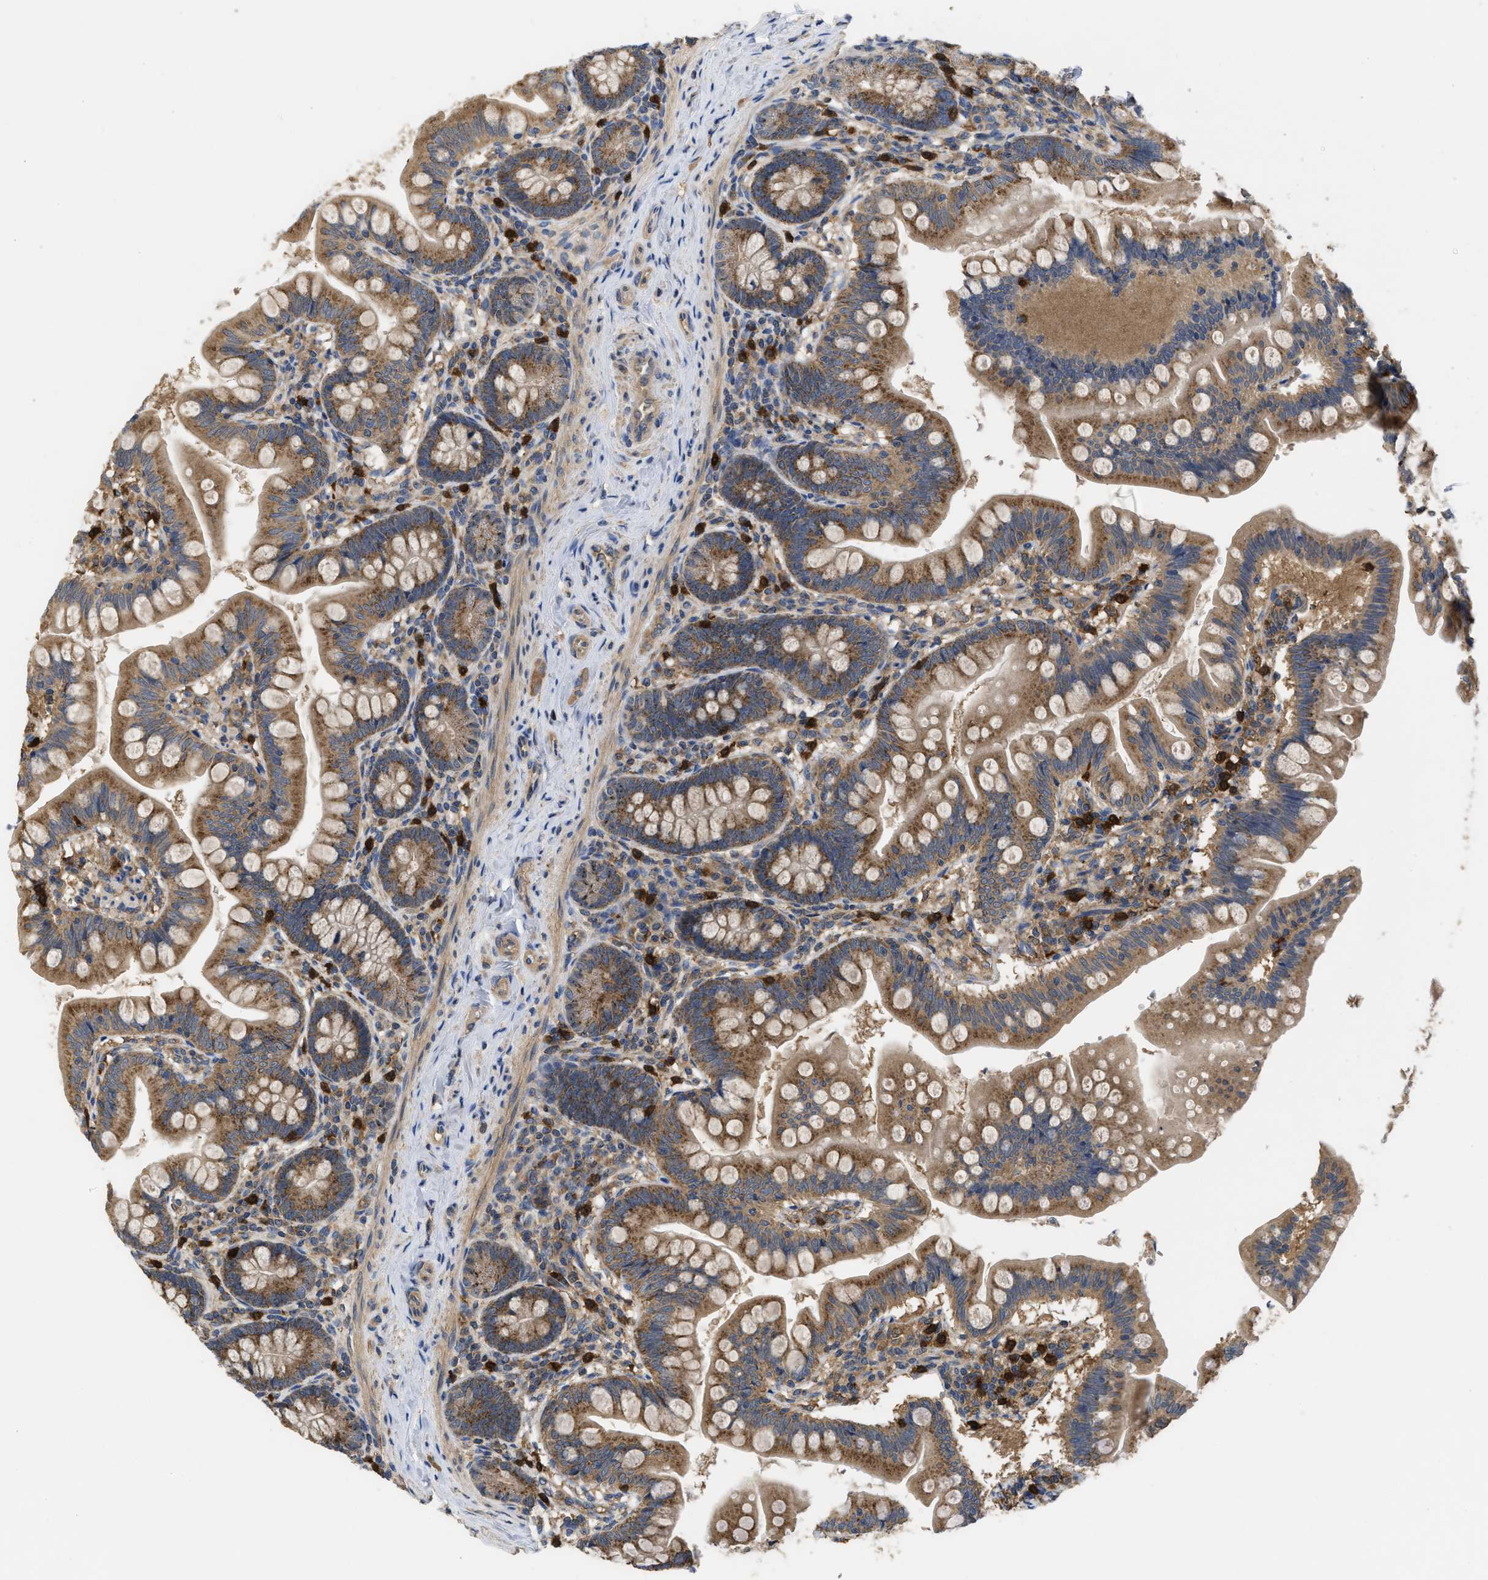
{"staining": {"intensity": "moderate", "quantity": ">75%", "location": "cytoplasmic/membranous"}, "tissue": "small intestine", "cell_type": "Glandular cells", "image_type": "normal", "snomed": [{"axis": "morphology", "description": "Normal tissue, NOS"}, {"axis": "topography", "description": "Small intestine"}], "caption": "The histopathology image displays immunohistochemical staining of unremarkable small intestine. There is moderate cytoplasmic/membranous expression is identified in approximately >75% of glandular cells.", "gene": "RNF216", "patient": {"sex": "male", "age": 7}}